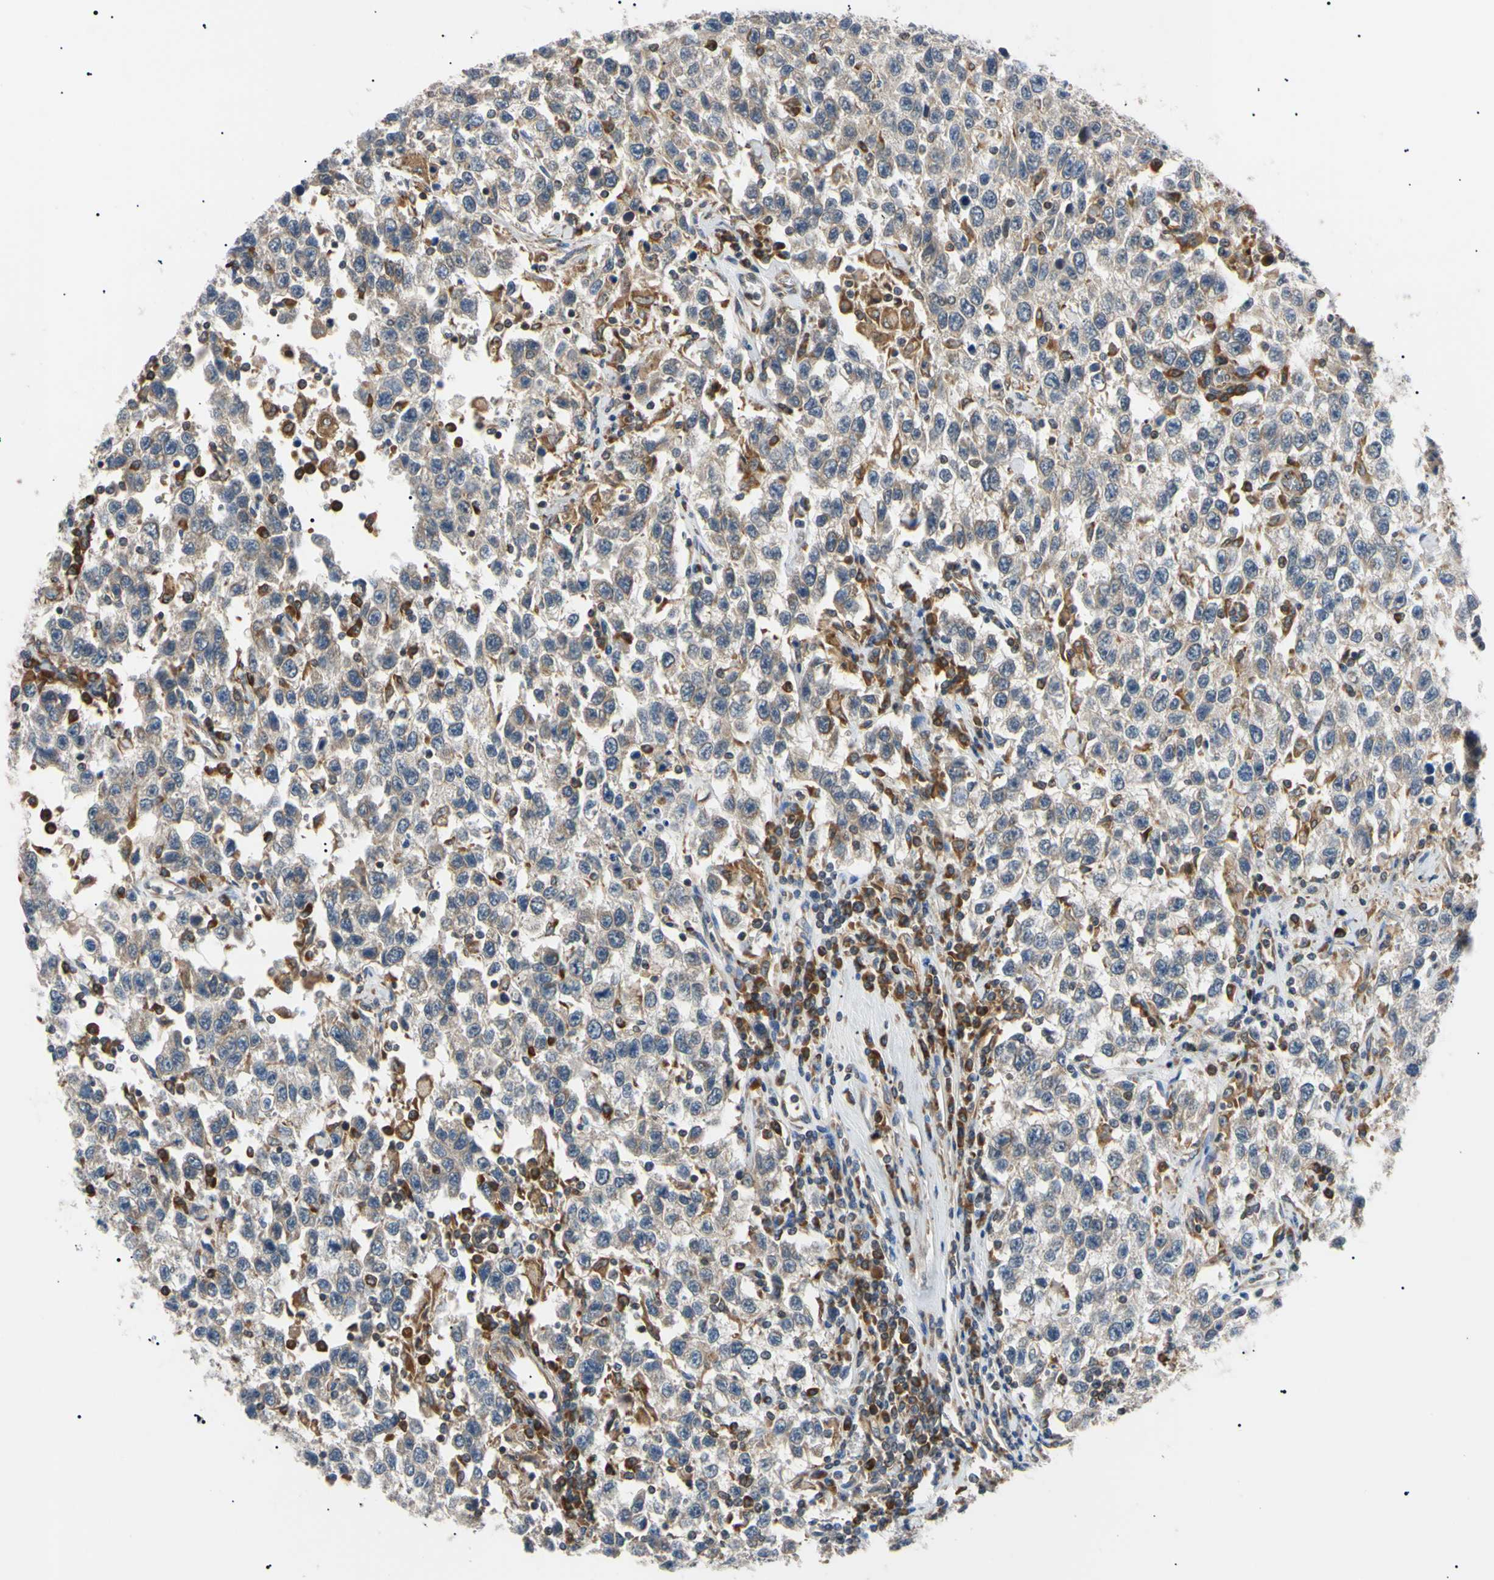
{"staining": {"intensity": "weak", "quantity": "<25%", "location": "cytoplasmic/membranous"}, "tissue": "testis cancer", "cell_type": "Tumor cells", "image_type": "cancer", "snomed": [{"axis": "morphology", "description": "Seminoma, NOS"}, {"axis": "topography", "description": "Testis"}], "caption": "Immunohistochemistry of human testis cancer displays no positivity in tumor cells. (DAB immunohistochemistry (IHC) with hematoxylin counter stain).", "gene": "VAPA", "patient": {"sex": "male", "age": 41}}